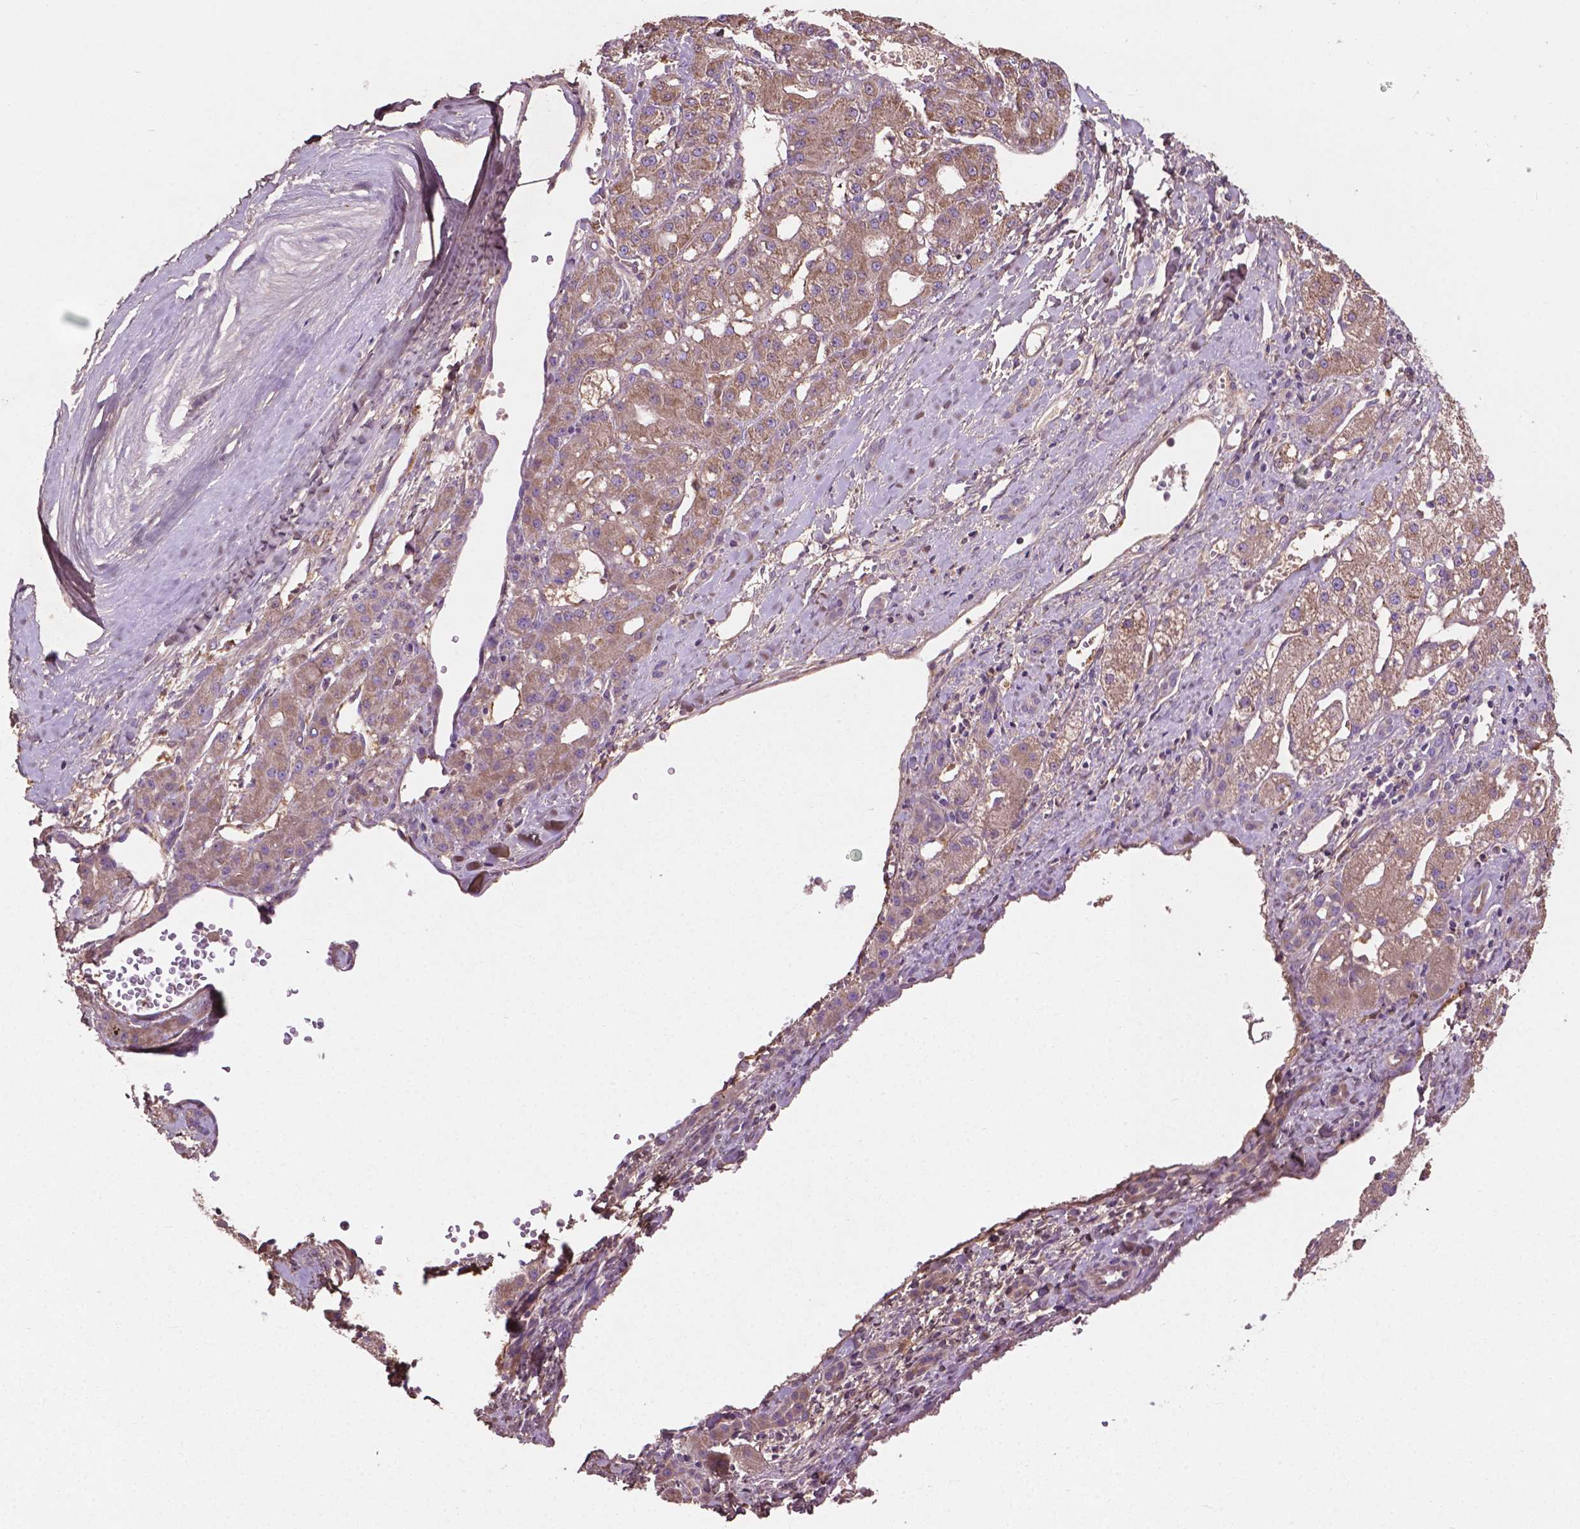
{"staining": {"intensity": "weak", "quantity": "25%-75%", "location": "cytoplasmic/membranous"}, "tissue": "liver cancer", "cell_type": "Tumor cells", "image_type": "cancer", "snomed": [{"axis": "morphology", "description": "Carcinoma, Hepatocellular, NOS"}, {"axis": "topography", "description": "Liver"}], "caption": "There is low levels of weak cytoplasmic/membranous staining in tumor cells of liver cancer, as demonstrated by immunohistochemical staining (brown color).", "gene": "GJA9", "patient": {"sex": "male", "age": 67}}